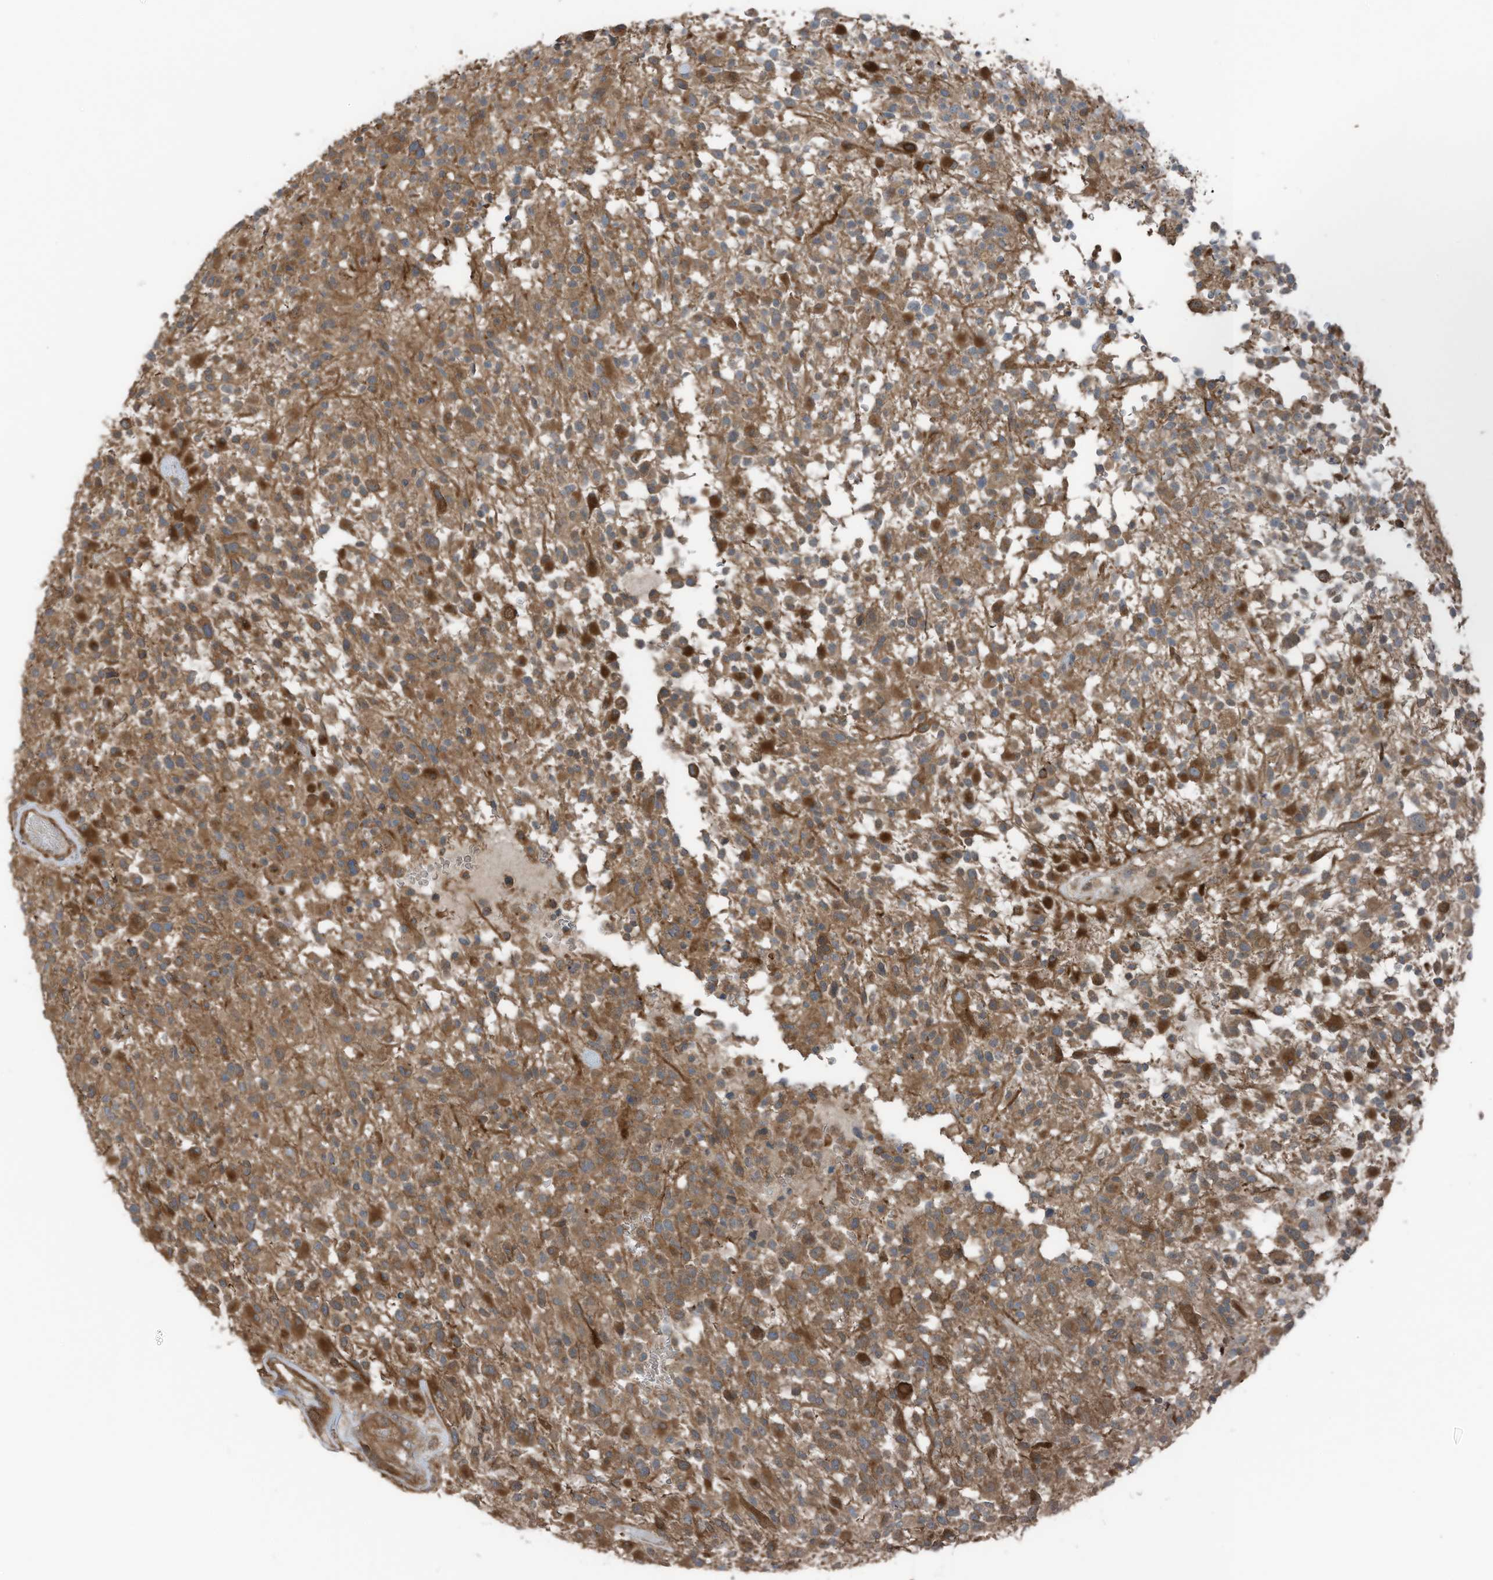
{"staining": {"intensity": "moderate", "quantity": ">75%", "location": "cytoplasmic/membranous"}, "tissue": "glioma", "cell_type": "Tumor cells", "image_type": "cancer", "snomed": [{"axis": "morphology", "description": "Glioma, malignant, High grade"}, {"axis": "morphology", "description": "Glioblastoma, NOS"}, {"axis": "topography", "description": "Brain"}], "caption": "High-power microscopy captured an immunohistochemistry (IHC) photomicrograph of glioma, revealing moderate cytoplasmic/membranous staining in approximately >75% of tumor cells.", "gene": "TXNDC9", "patient": {"sex": "male", "age": 60}}